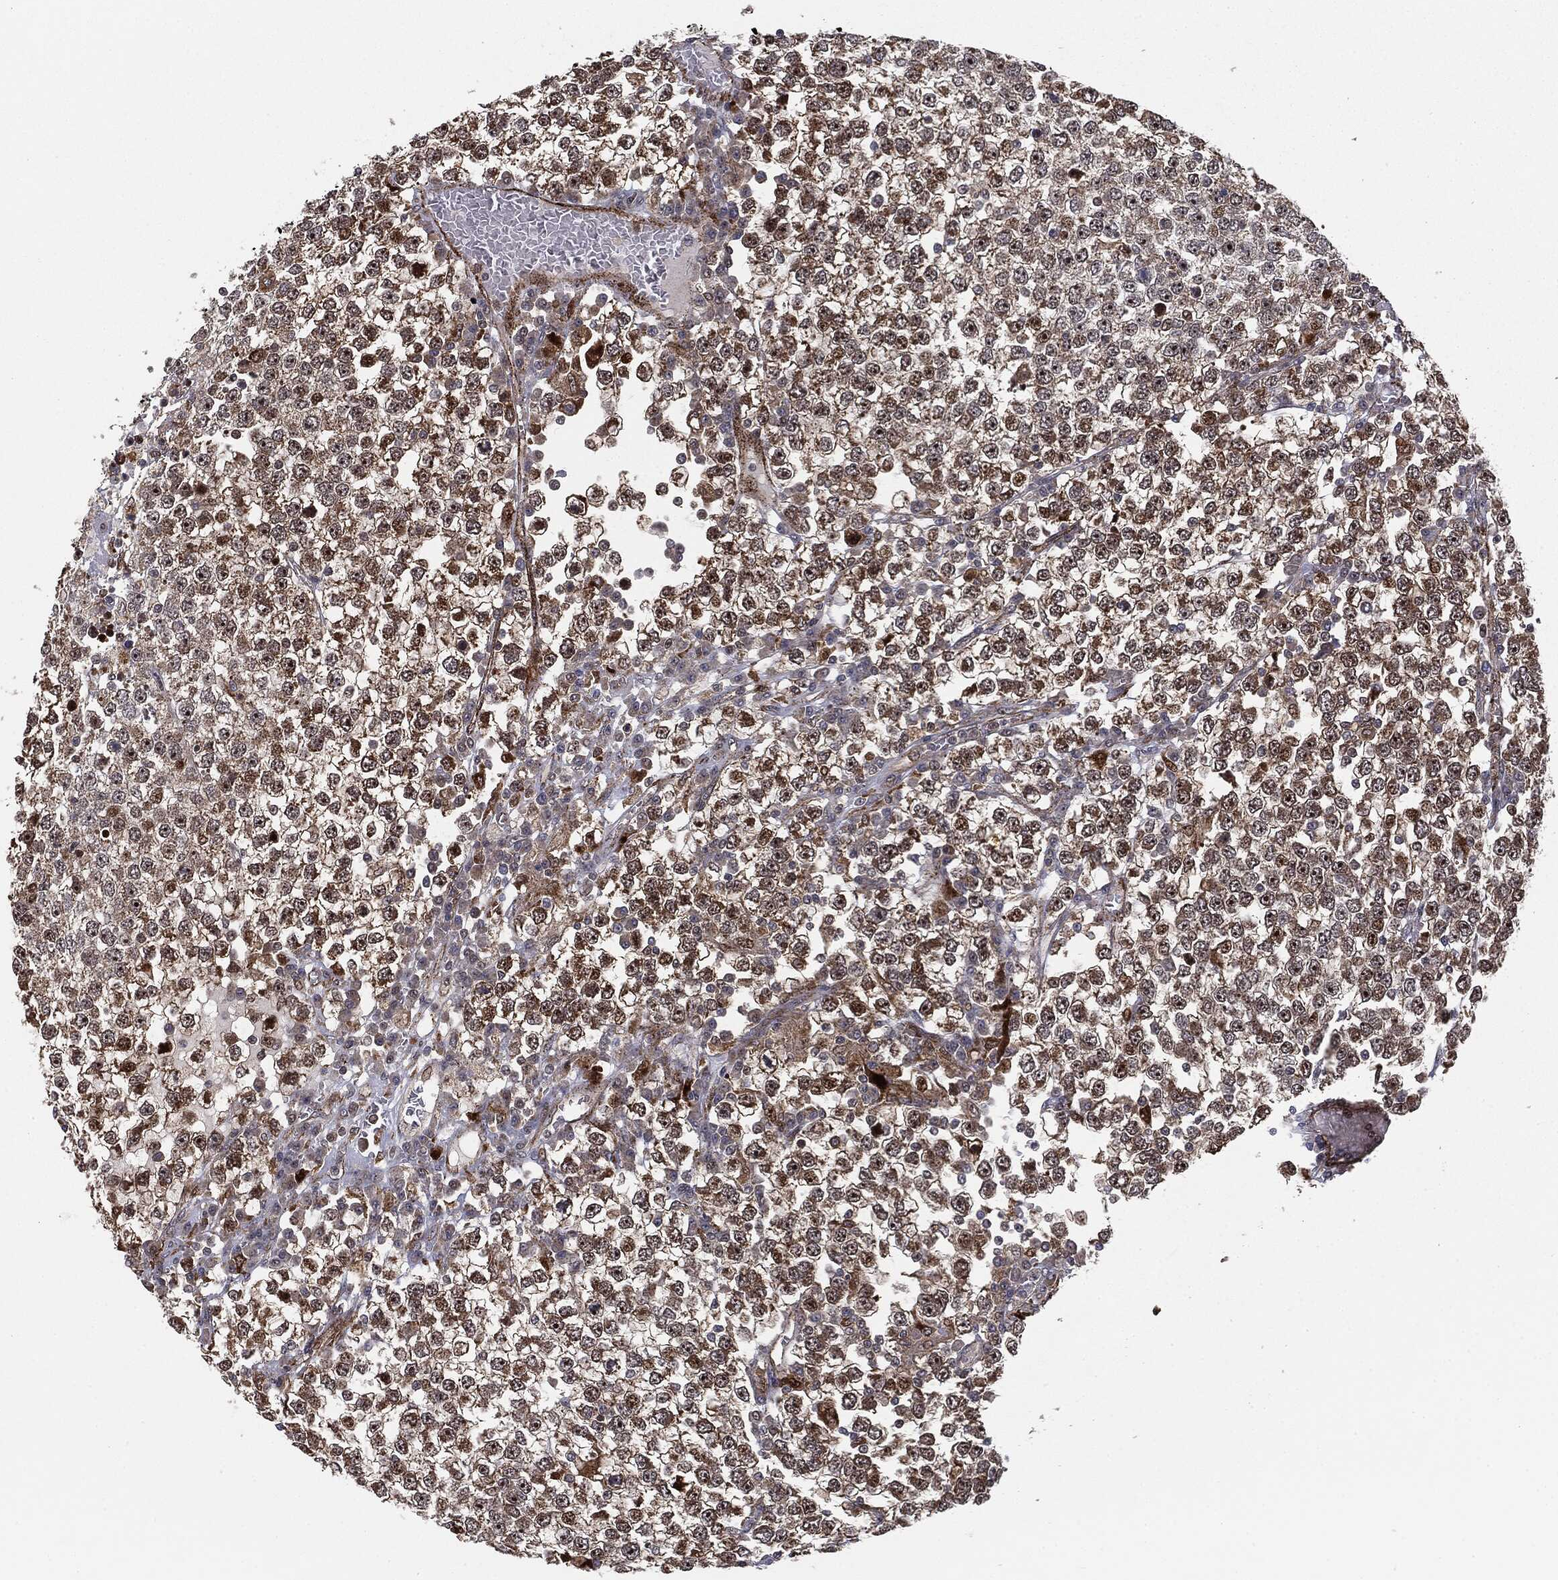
{"staining": {"intensity": "moderate", "quantity": ">75%", "location": "cytoplasmic/membranous"}, "tissue": "testis cancer", "cell_type": "Tumor cells", "image_type": "cancer", "snomed": [{"axis": "morphology", "description": "Seminoma, NOS"}, {"axis": "topography", "description": "Testis"}], "caption": "Seminoma (testis) tissue exhibits moderate cytoplasmic/membranous positivity in about >75% of tumor cells, visualized by immunohistochemistry. Immunohistochemistry stains the protein in brown and the nuclei are stained blue.", "gene": "PTEN", "patient": {"sex": "male", "age": 65}}